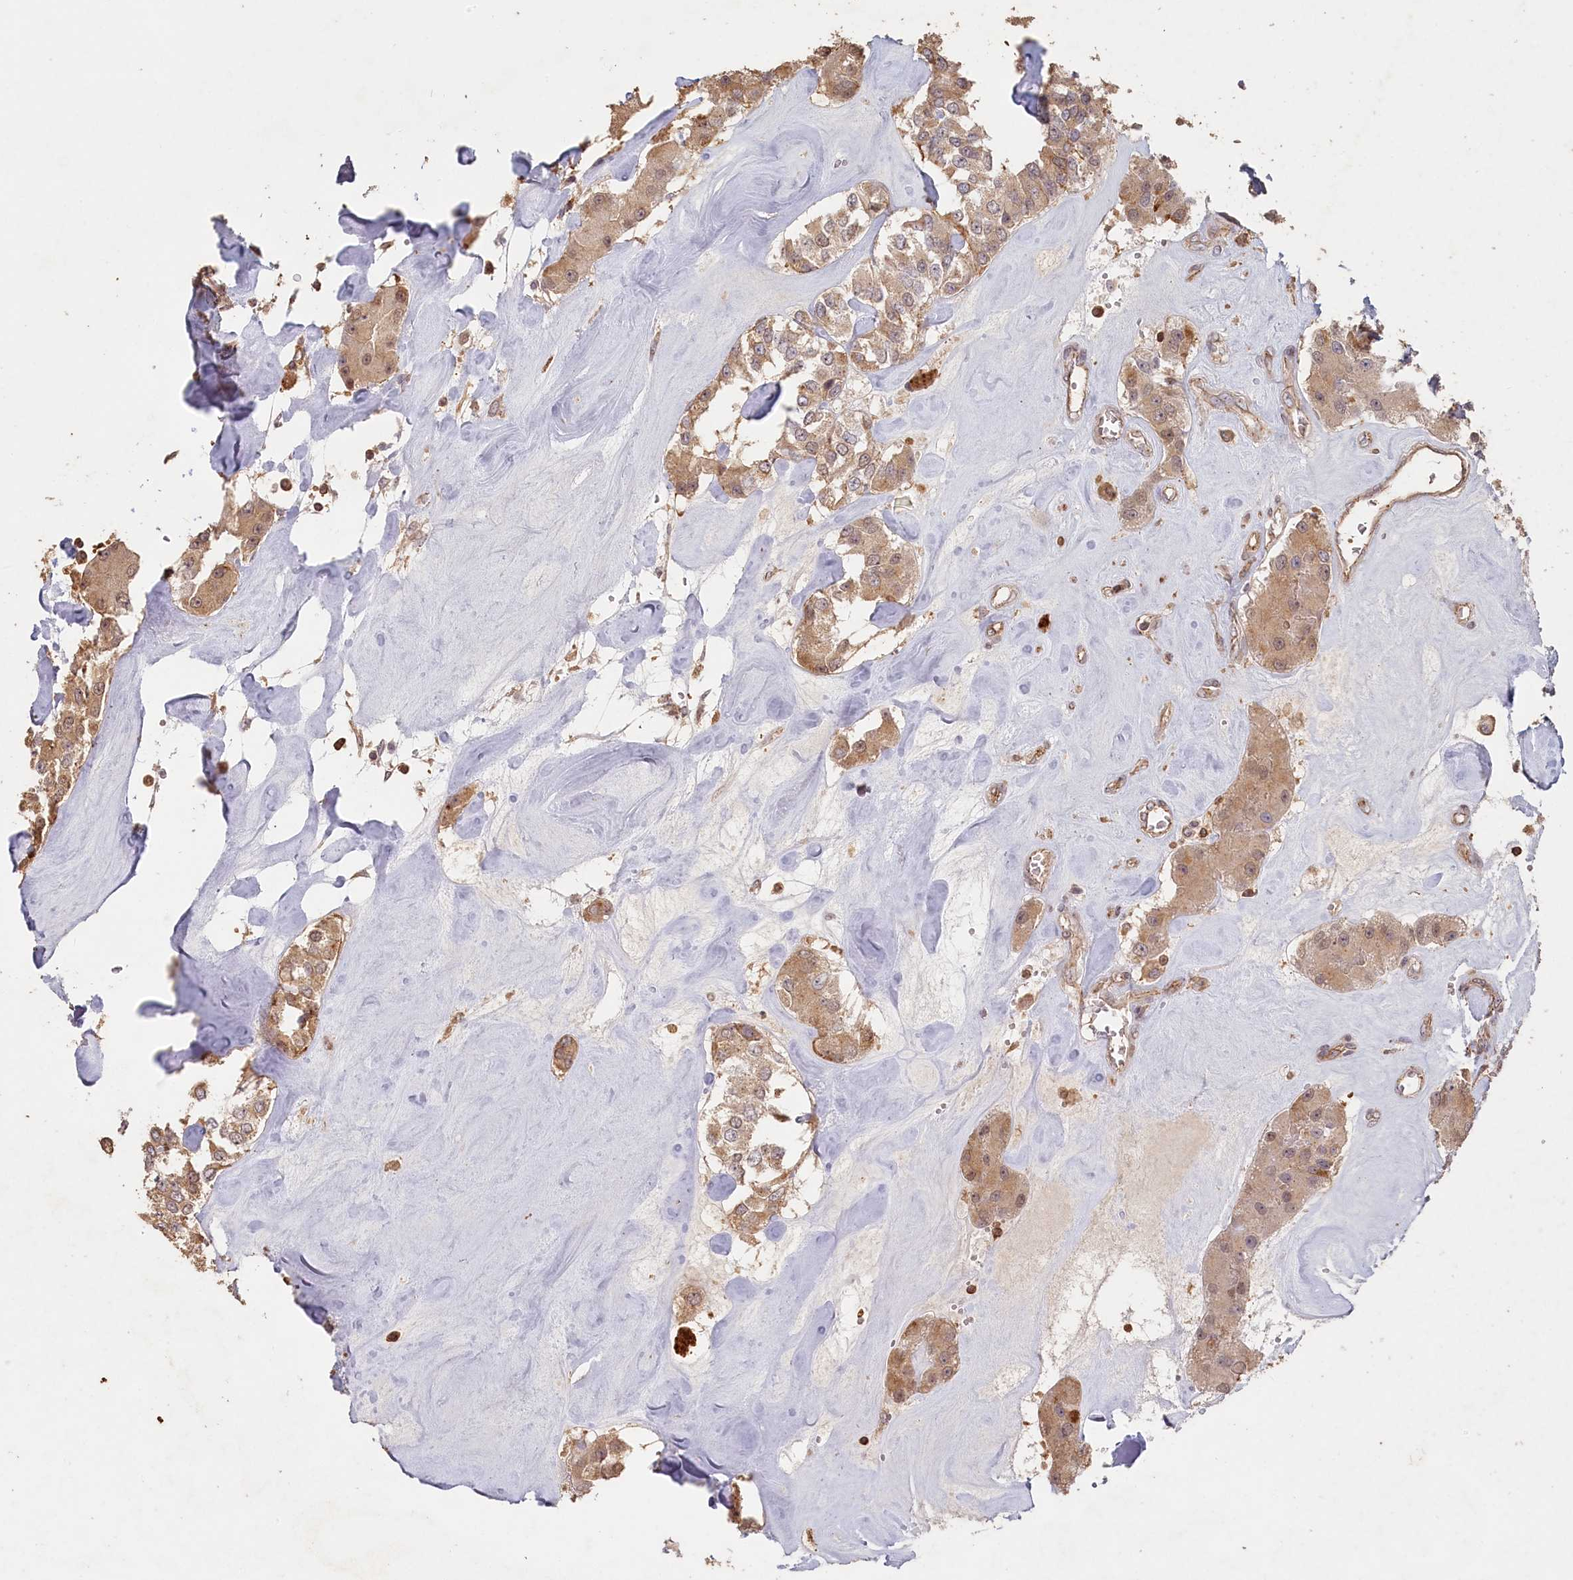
{"staining": {"intensity": "moderate", "quantity": "25%-75%", "location": "cytoplasmic/membranous"}, "tissue": "carcinoid", "cell_type": "Tumor cells", "image_type": "cancer", "snomed": [{"axis": "morphology", "description": "Carcinoid, malignant, NOS"}, {"axis": "topography", "description": "Pancreas"}], "caption": "Protein analysis of carcinoid (malignant) tissue demonstrates moderate cytoplasmic/membranous positivity in about 25%-75% of tumor cells.", "gene": "MADD", "patient": {"sex": "male", "age": 41}}